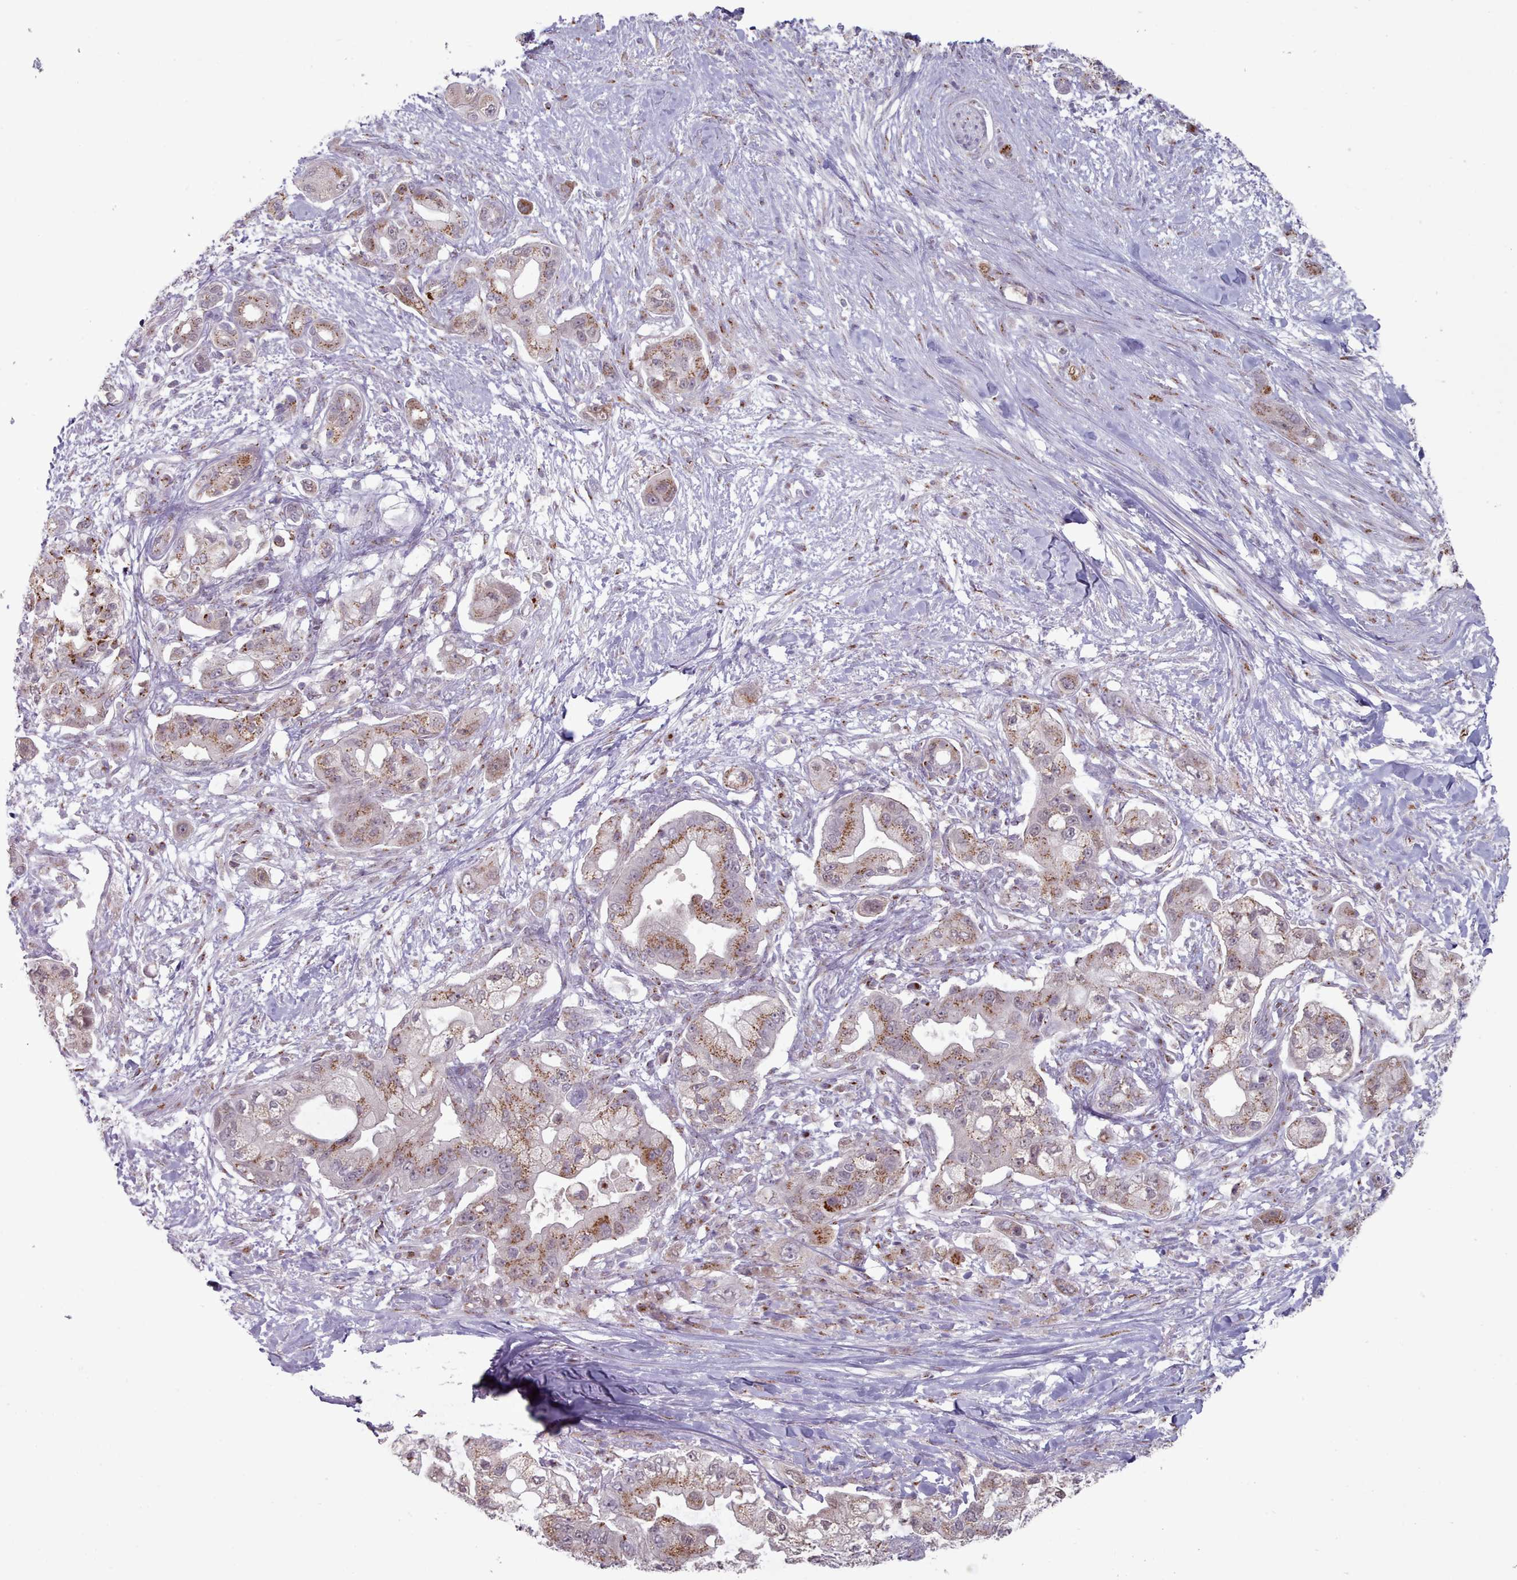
{"staining": {"intensity": "moderate", "quantity": ">75%", "location": "cytoplasmic/membranous"}, "tissue": "pancreatic cancer", "cell_type": "Tumor cells", "image_type": "cancer", "snomed": [{"axis": "morphology", "description": "Adenocarcinoma, NOS"}, {"axis": "topography", "description": "Pancreas"}], "caption": "This image displays adenocarcinoma (pancreatic) stained with IHC to label a protein in brown. The cytoplasmic/membranous of tumor cells show moderate positivity for the protein. Nuclei are counter-stained blue.", "gene": "MAN1B1", "patient": {"sex": "male", "age": 57}}